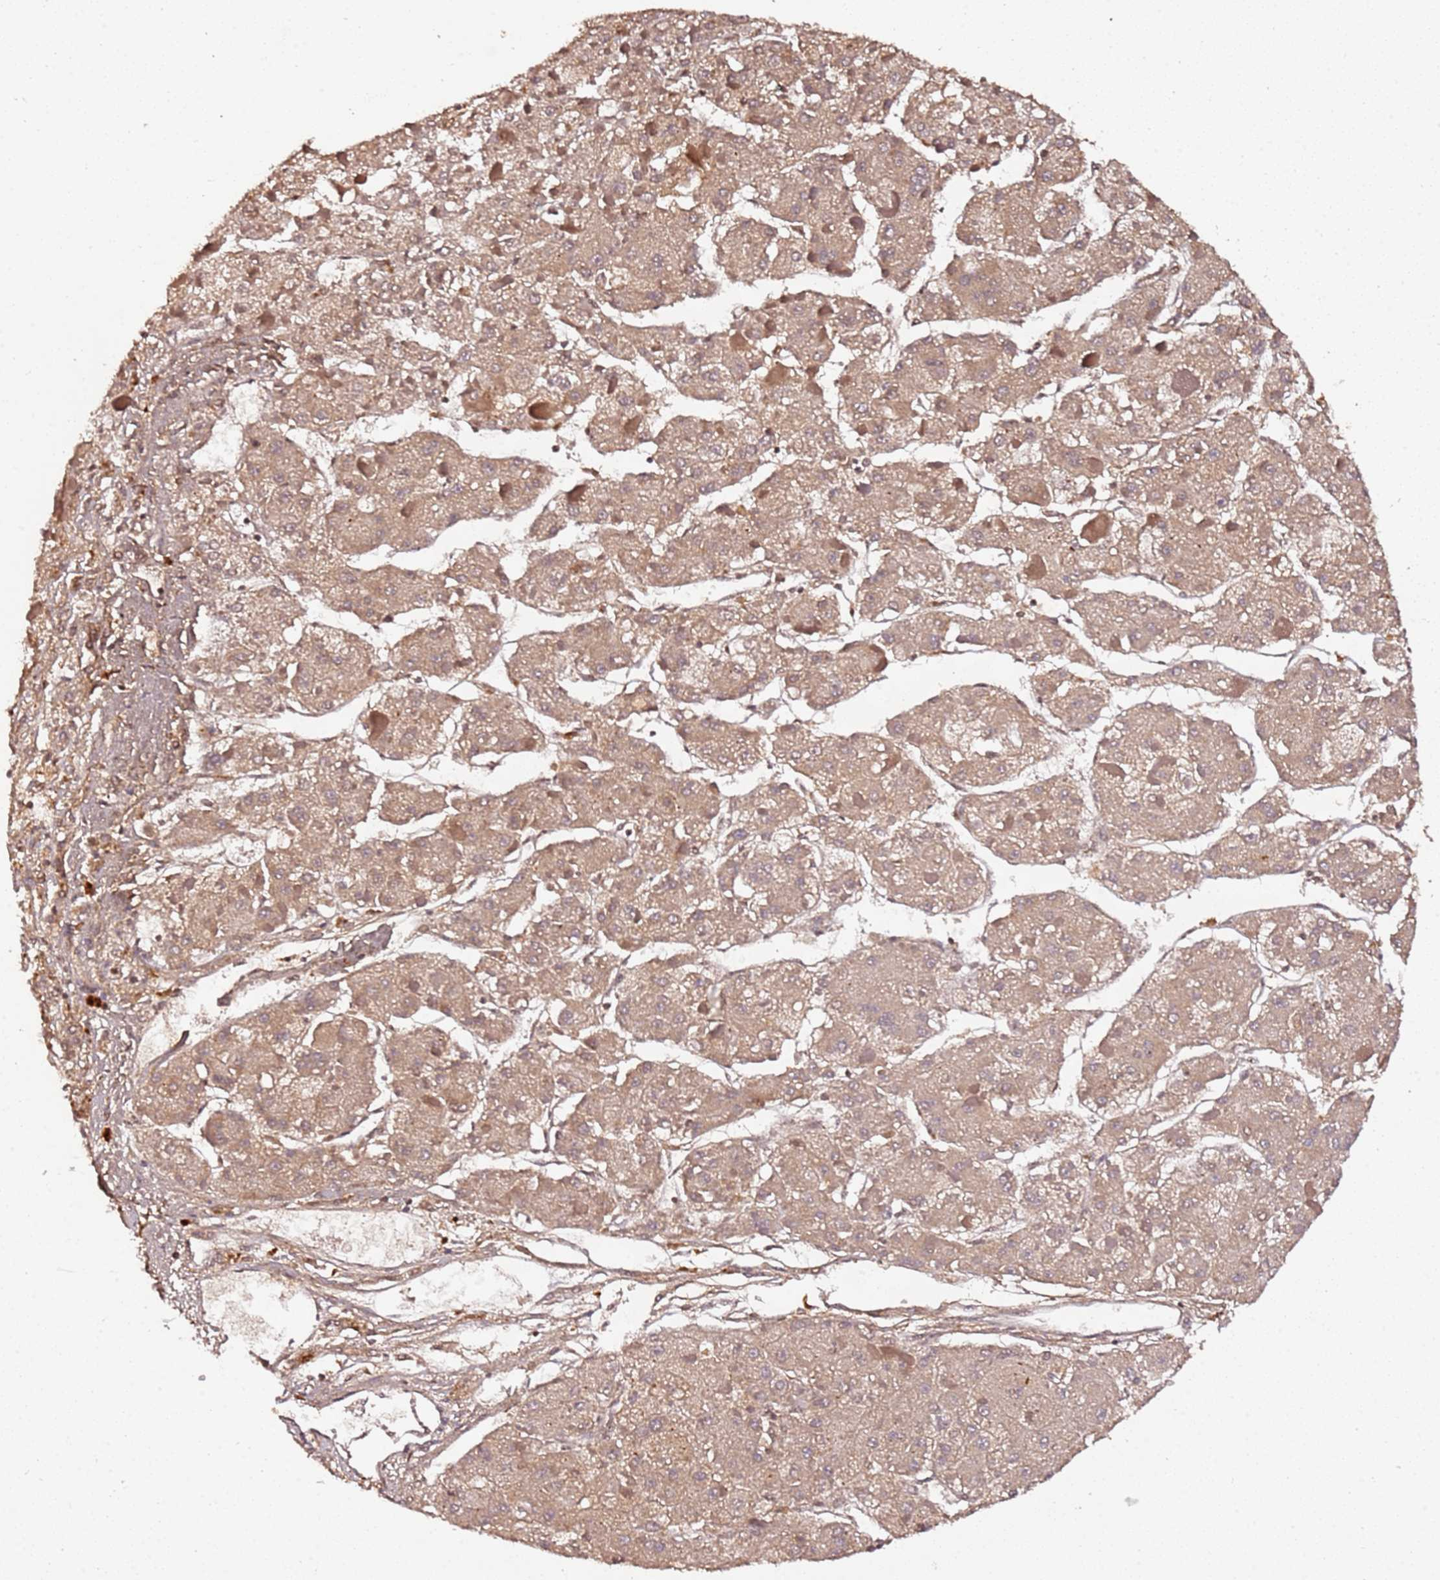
{"staining": {"intensity": "moderate", "quantity": ">75%", "location": "cytoplasmic/membranous"}, "tissue": "liver cancer", "cell_type": "Tumor cells", "image_type": "cancer", "snomed": [{"axis": "morphology", "description": "Carcinoma, Hepatocellular, NOS"}, {"axis": "topography", "description": "Liver"}], "caption": "Liver cancer (hepatocellular carcinoma) stained with a brown dye displays moderate cytoplasmic/membranous positive expression in about >75% of tumor cells.", "gene": "COL1A2", "patient": {"sex": "female", "age": 73}}